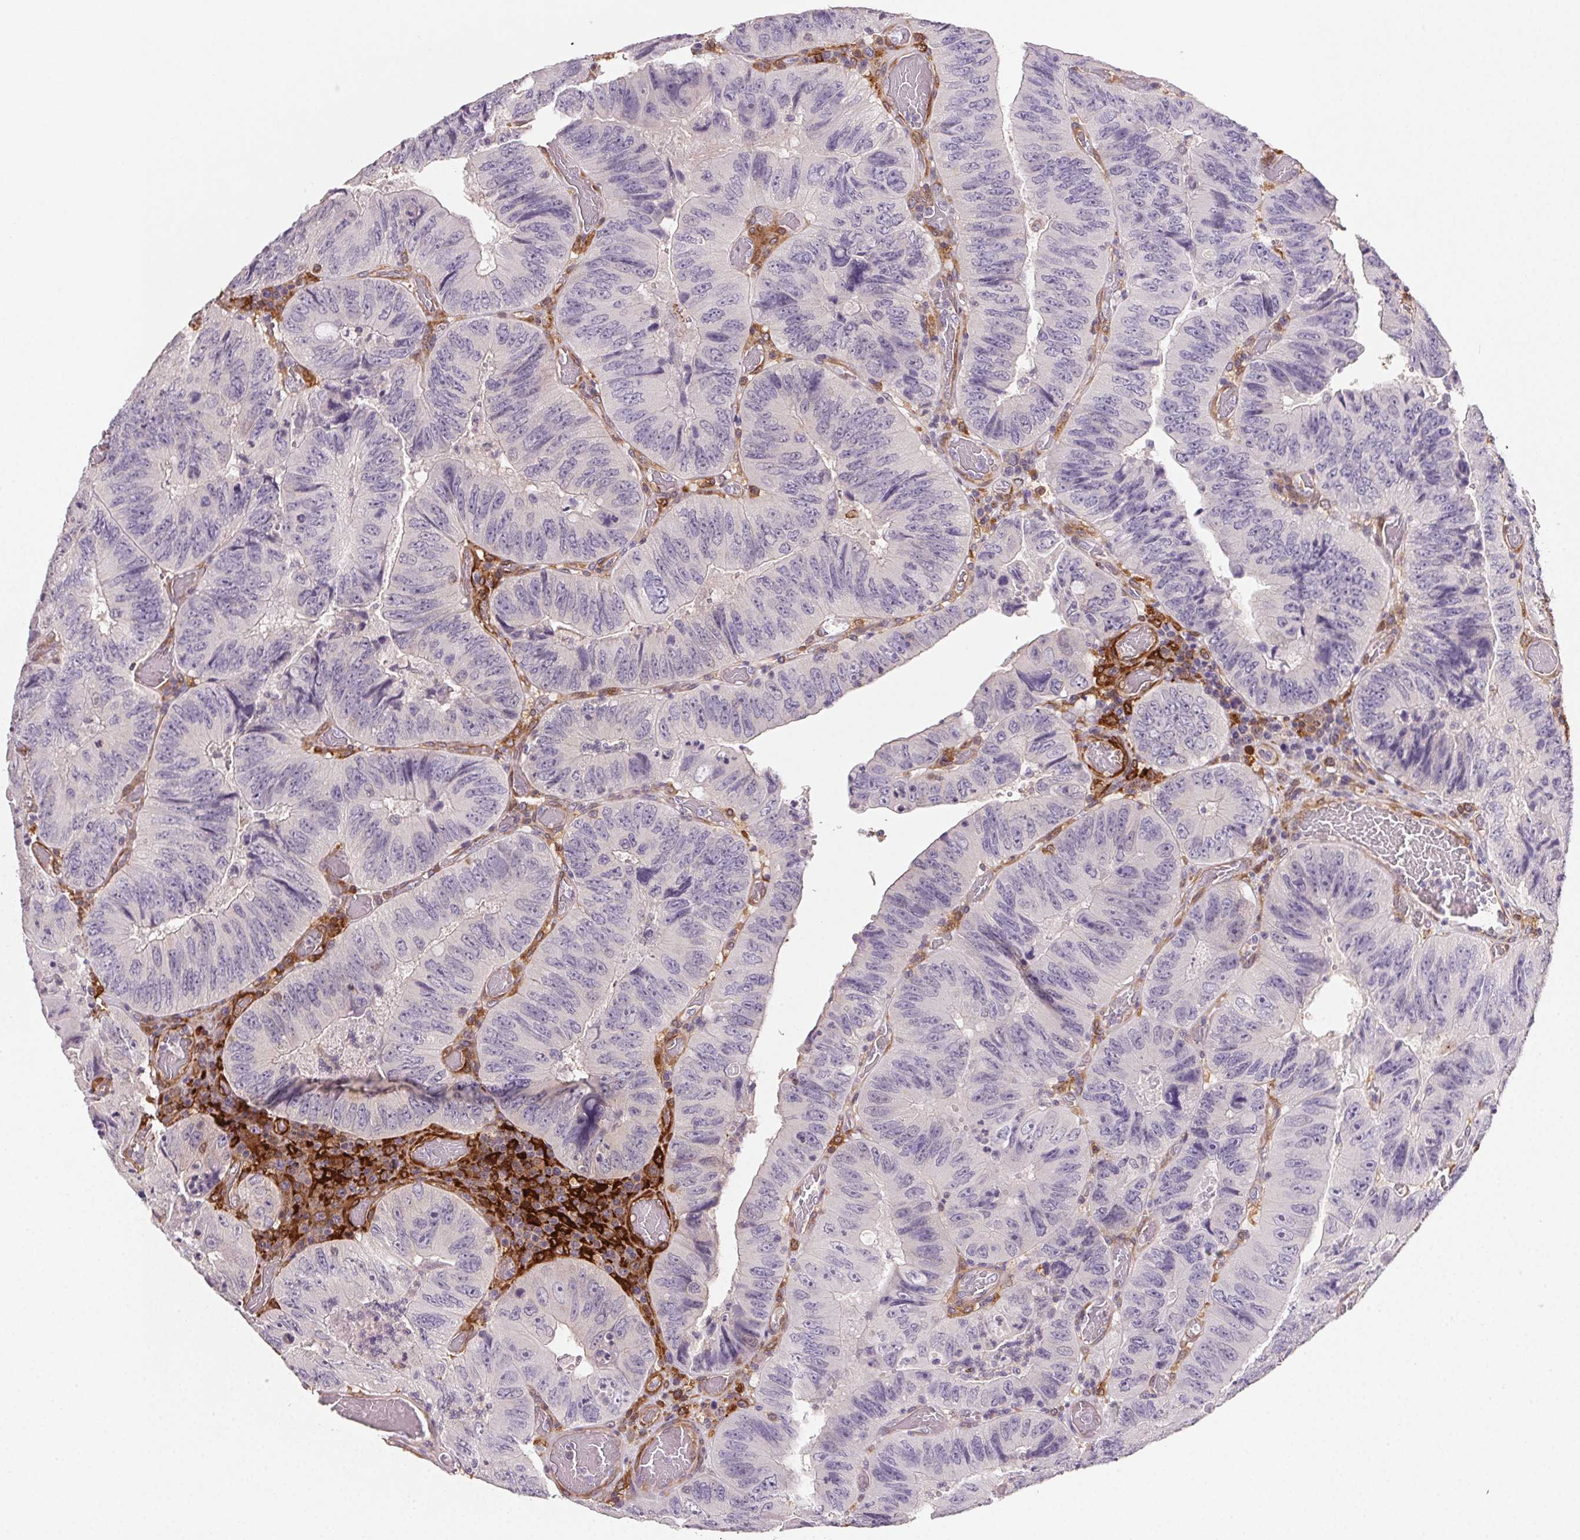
{"staining": {"intensity": "negative", "quantity": "none", "location": "none"}, "tissue": "colorectal cancer", "cell_type": "Tumor cells", "image_type": "cancer", "snomed": [{"axis": "morphology", "description": "Adenocarcinoma, NOS"}, {"axis": "topography", "description": "Colon"}], "caption": "Tumor cells show no significant protein staining in colorectal adenocarcinoma.", "gene": "GBP1", "patient": {"sex": "female", "age": 84}}